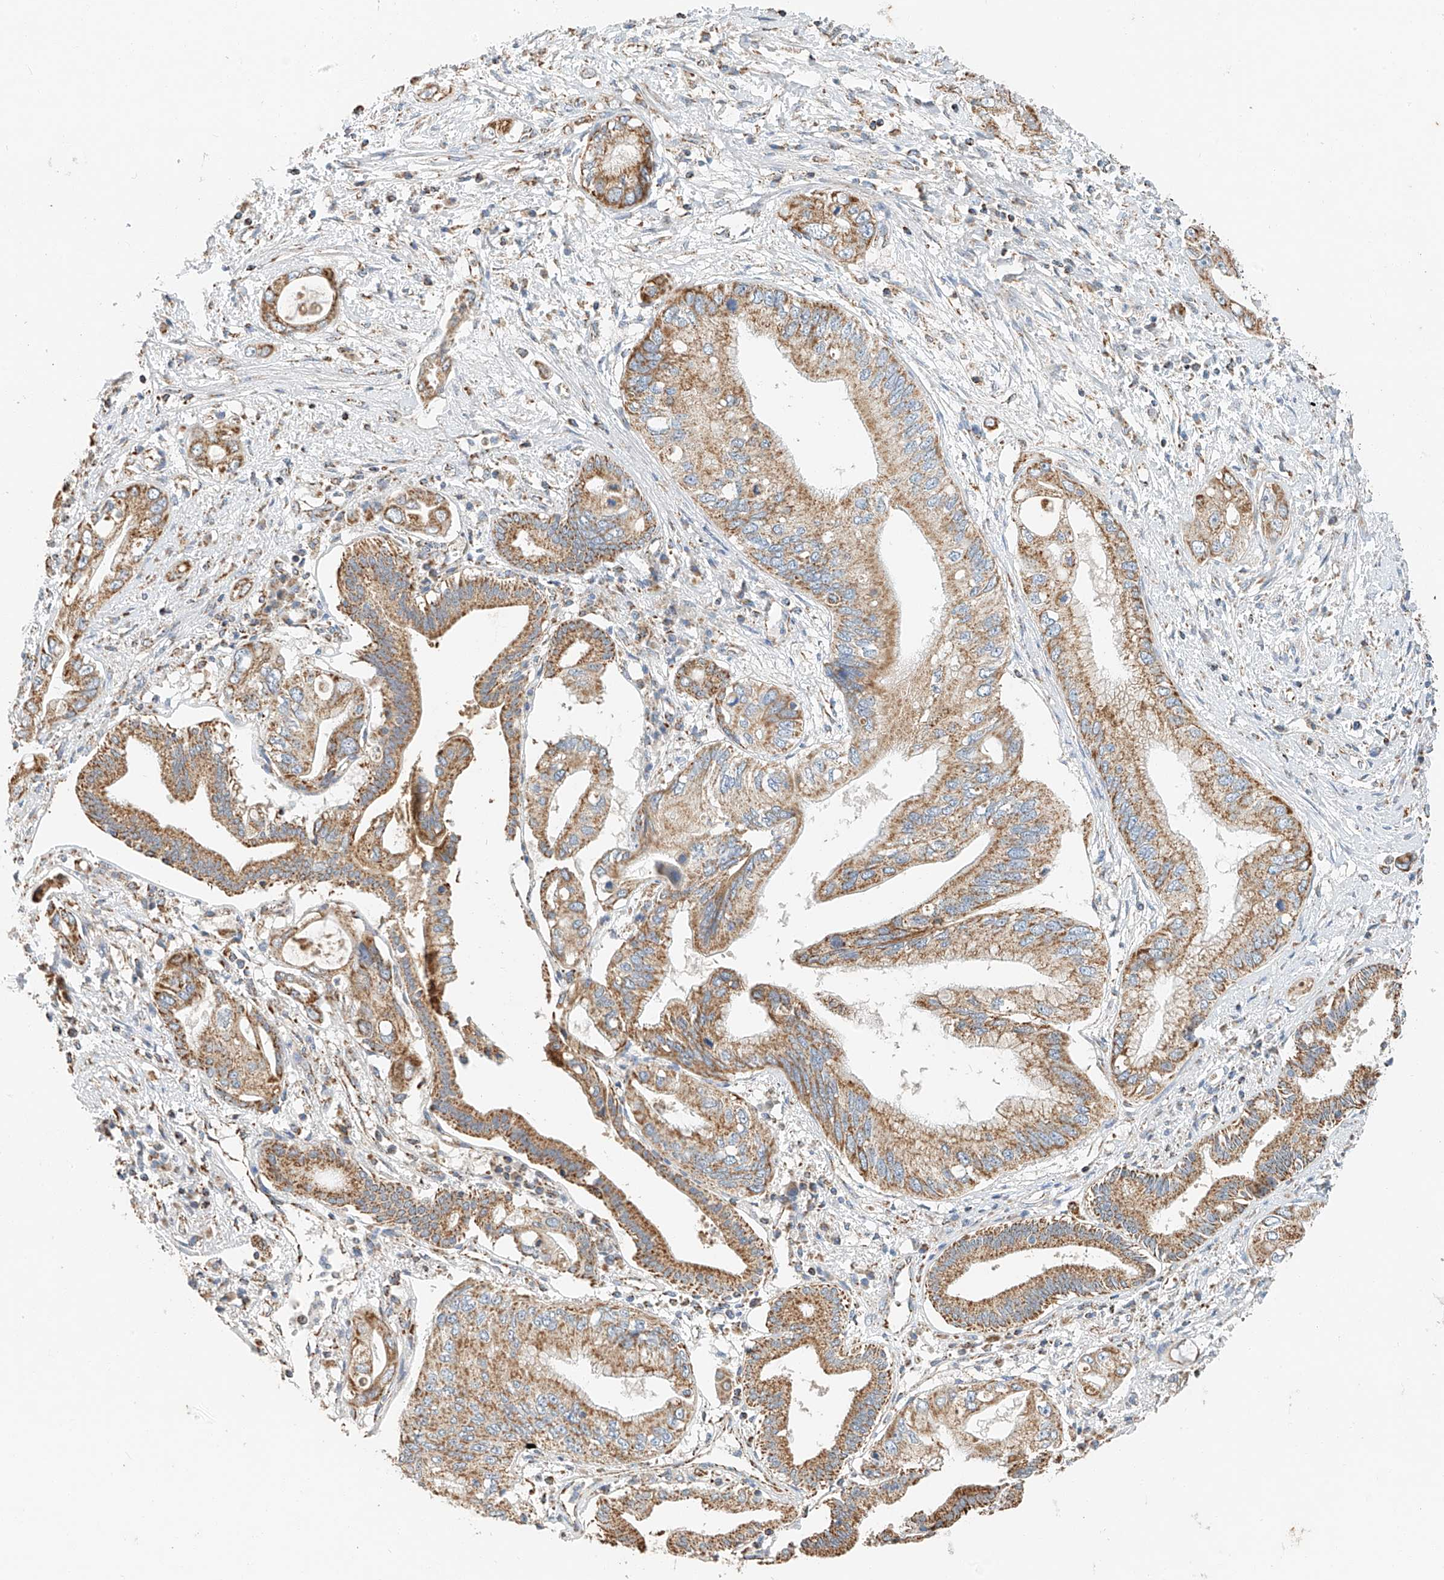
{"staining": {"intensity": "moderate", "quantity": ">75%", "location": "cytoplasmic/membranous"}, "tissue": "pancreatic cancer", "cell_type": "Tumor cells", "image_type": "cancer", "snomed": [{"axis": "morphology", "description": "Inflammation, NOS"}, {"axis": "morphology", "description": "Adenocarcinoma, NOS"}, {"axis": "topography", "description": "Pancreas"}], "caption": "This histopathology image exhibits IHC staining of human pancreatic cancer, with medium moderate cytoplasmic/membranous positivity in about >75% of tumor cells.", "gene": "YIPF7", "patient": {"sex": "female", "age": 56}}